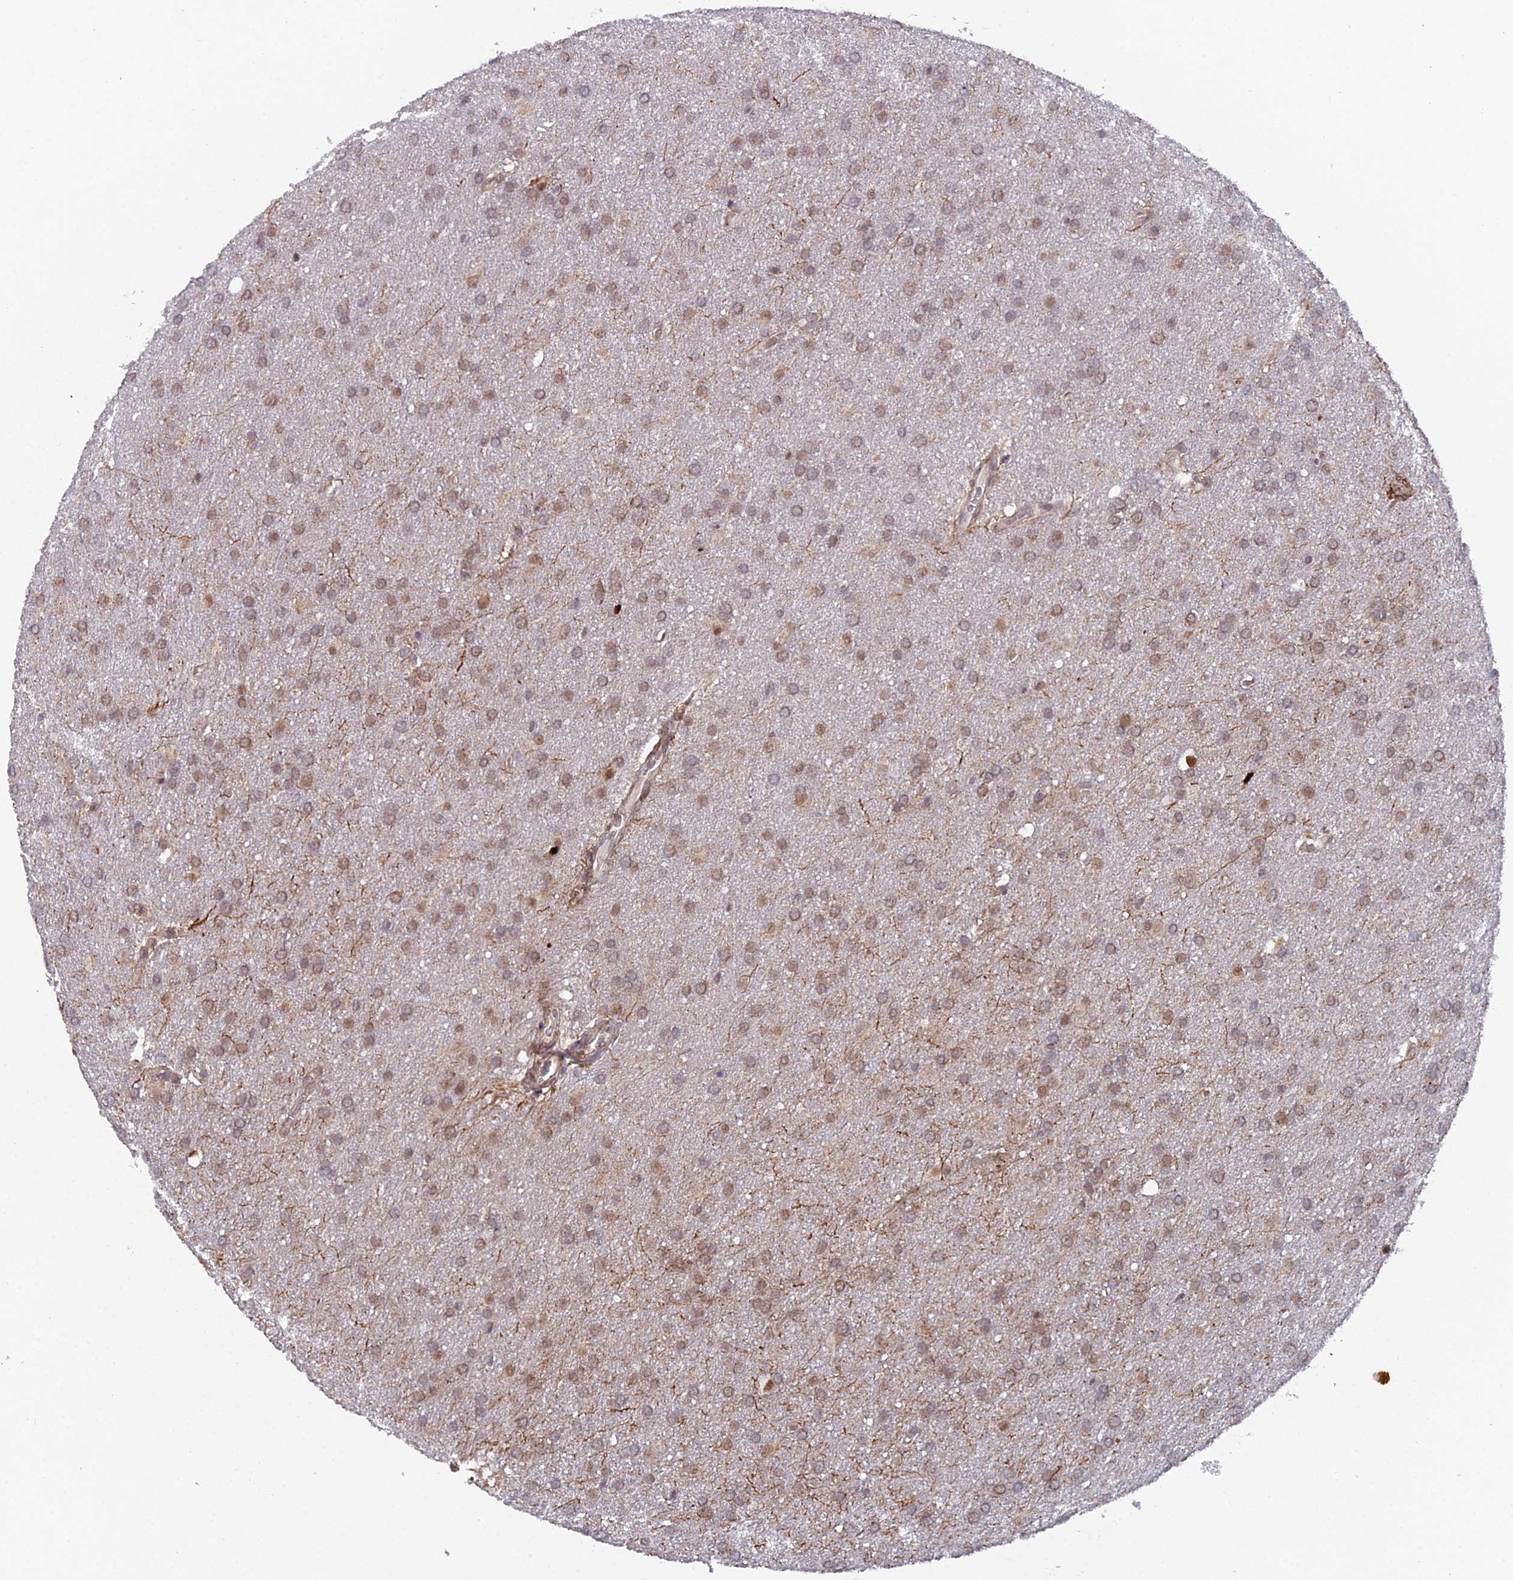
{"staining": {"intensity": "moderate", "quantity": ">75%", "location": "cytoplasmic/membranous,nuclear"}, "tissue": "glioma", "cell_type": "Tumor cells", "image_type": "cancer", "snomed": [{"axis": "morphology", "description": "Glioma, malignant, Low grade"}, {"axis": "topography", "description": "Brain"}], "caption": "Low-grade glioma (malignant) stained for a protein (brown) exhibits moderate cytoplasmic/membranous and nuclear positive expression in approximately >75% of tumor cells.", "gene": "XKR9", "patient": {"sex": "female", "age": 32}}